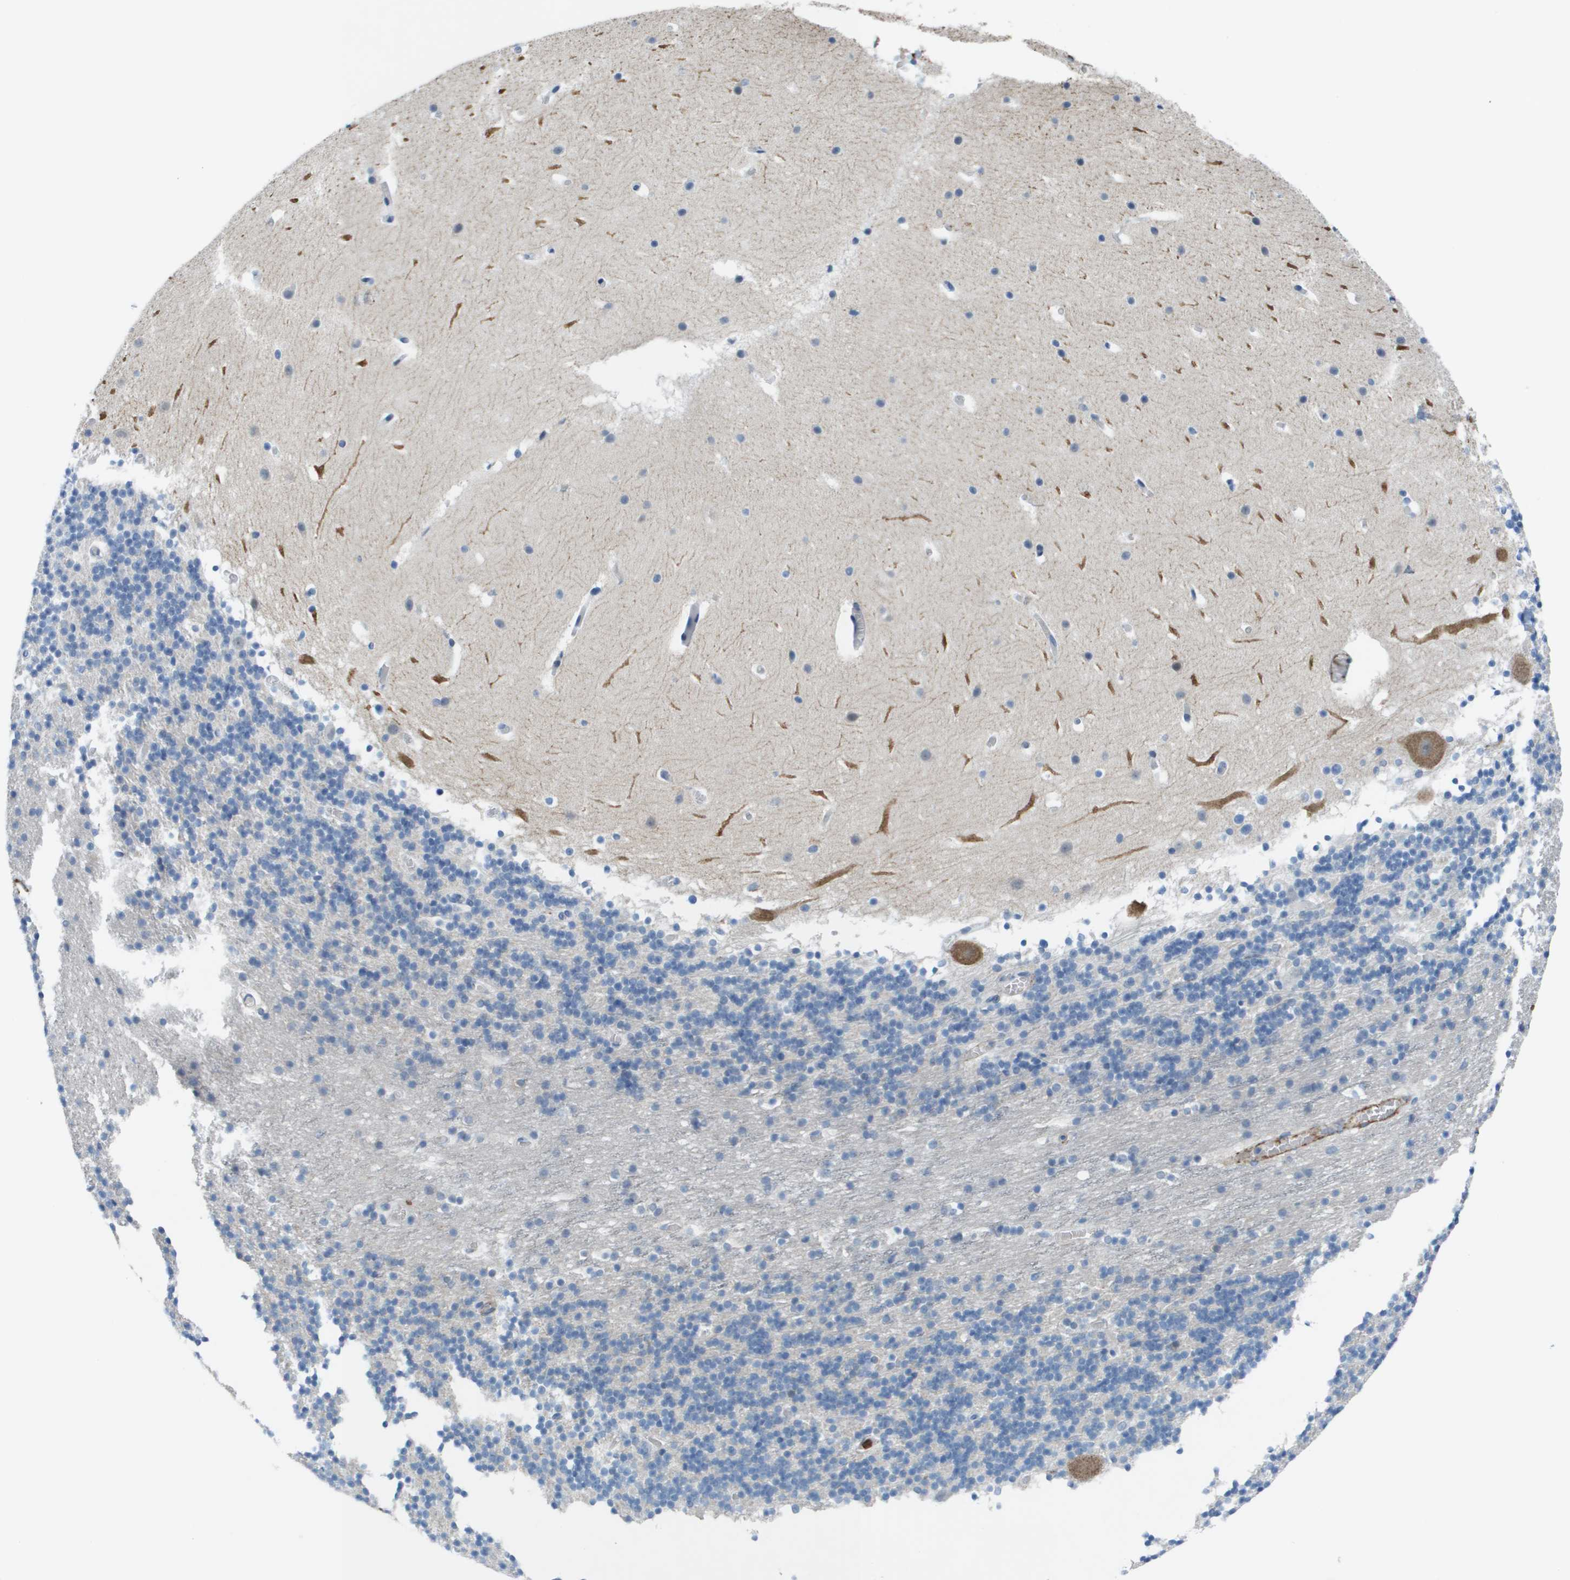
{"staining": {"intensity": "negative", "quantity": "none", "location": "none"}, "tissue": "cerebellum", "cell_type": "Cells in granular layer", "image_type": "normal", "snomed": [{"axis": "morphology", "description": "Normal tissue, NOS"}, {"axis": "topography", "description": "Cerebellum"}], "caption": "Human cerebellum stained for a protein using immunohistochemistry exhibits no positivity in cells in granular layer.", "gene": "ZBTB43", "patient": {"sex": "male", "age": 45}}